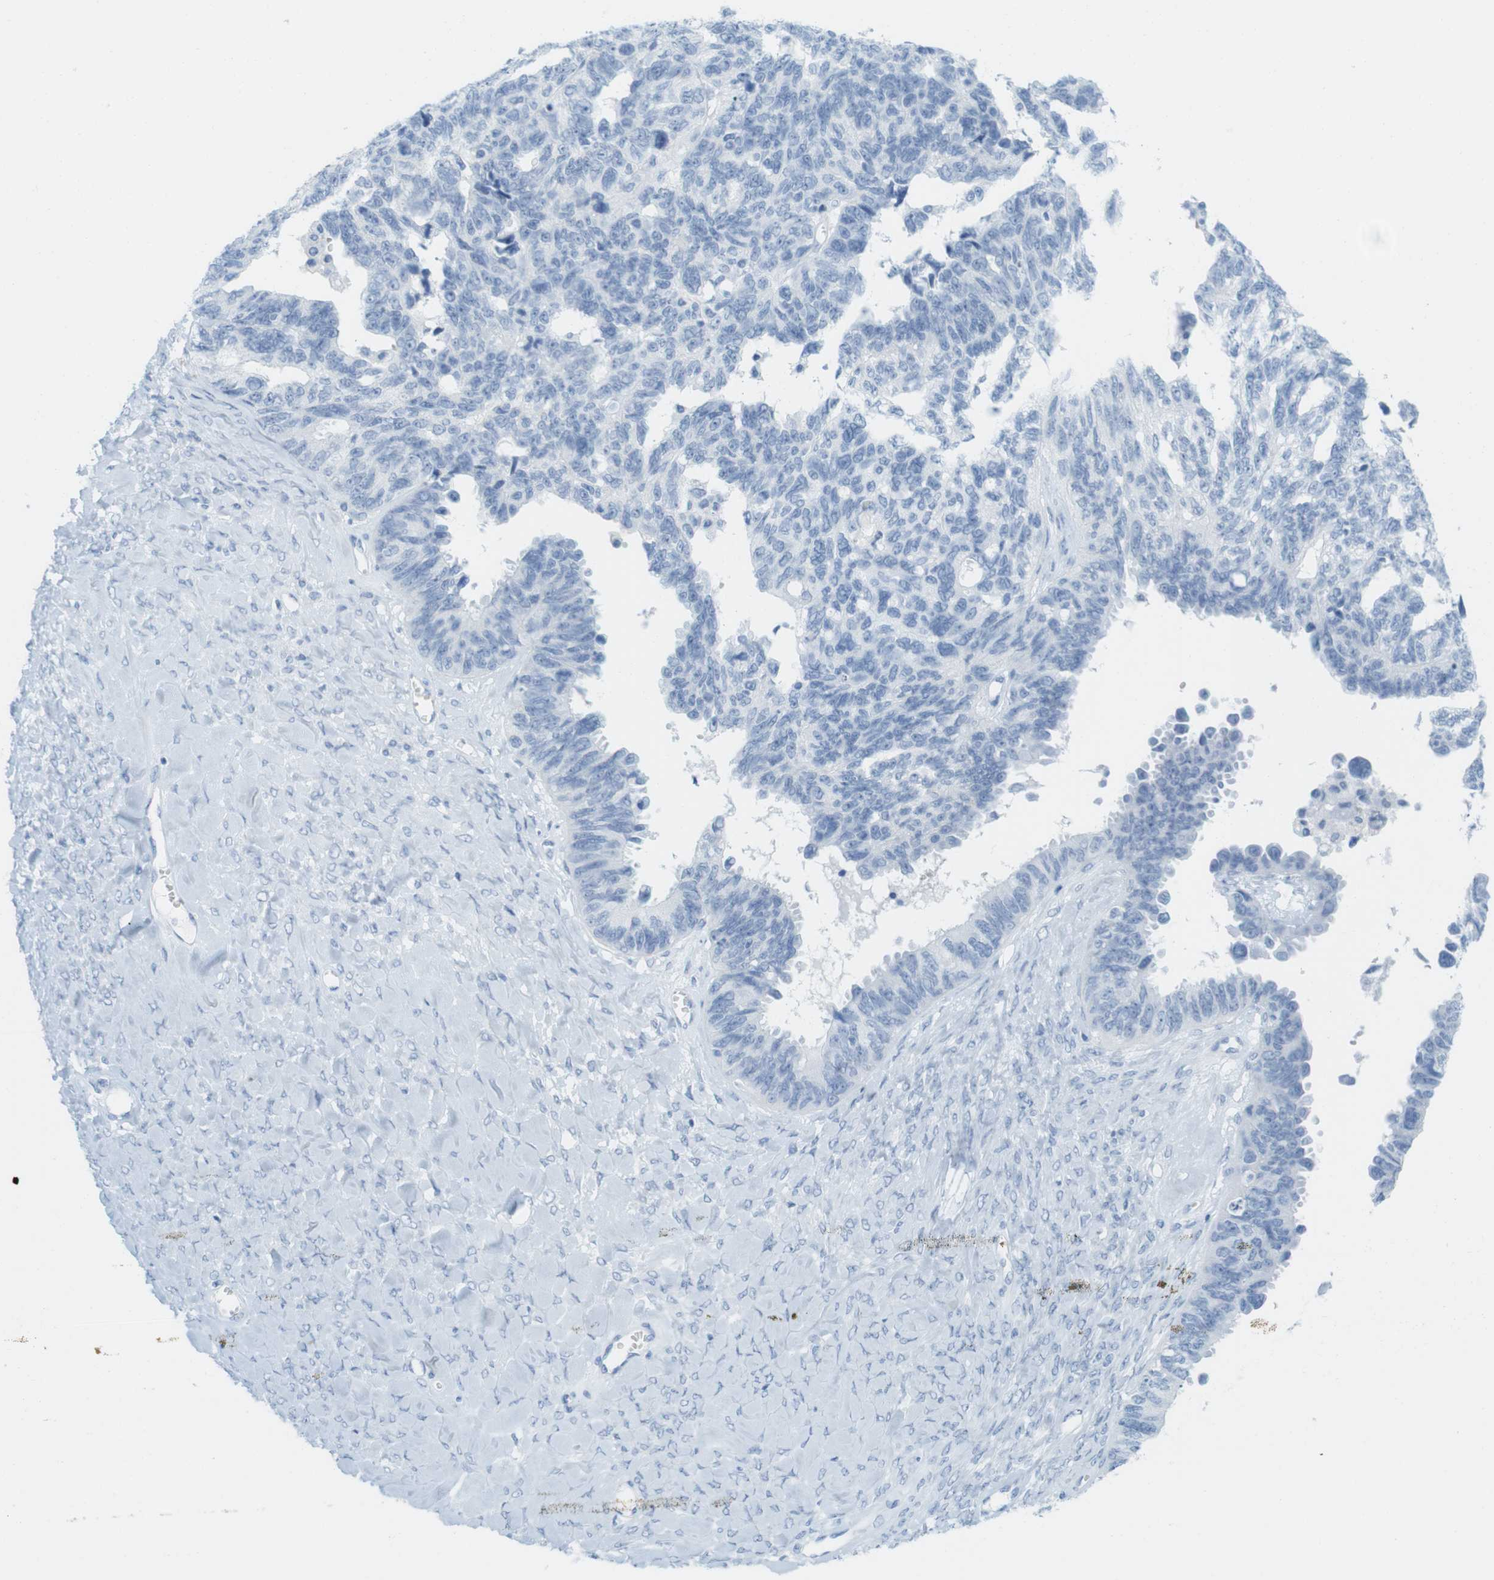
{"staining": {"intensity": "negative", "quantity": "none", "location": "none"}, "tissue": "ovarian cancer", "cell_type": "Tumor cells", "image_type": "cancer", "snomed": [{"axis": "morphology", "description": "Cystadenocarcinoma, serous, NOS"}, {"axis": "topography", "description": "Ovary"}], "caption": "There is no significant positivity in tumor cells of serous cystadenocarcinoma (ovarian). (DAB (3,3'-diaminobenzidine) immunohistochemistry (IHC), high magnification).", "gene": "TNNT2", "patient": {"sex": "female", "age": 79}}